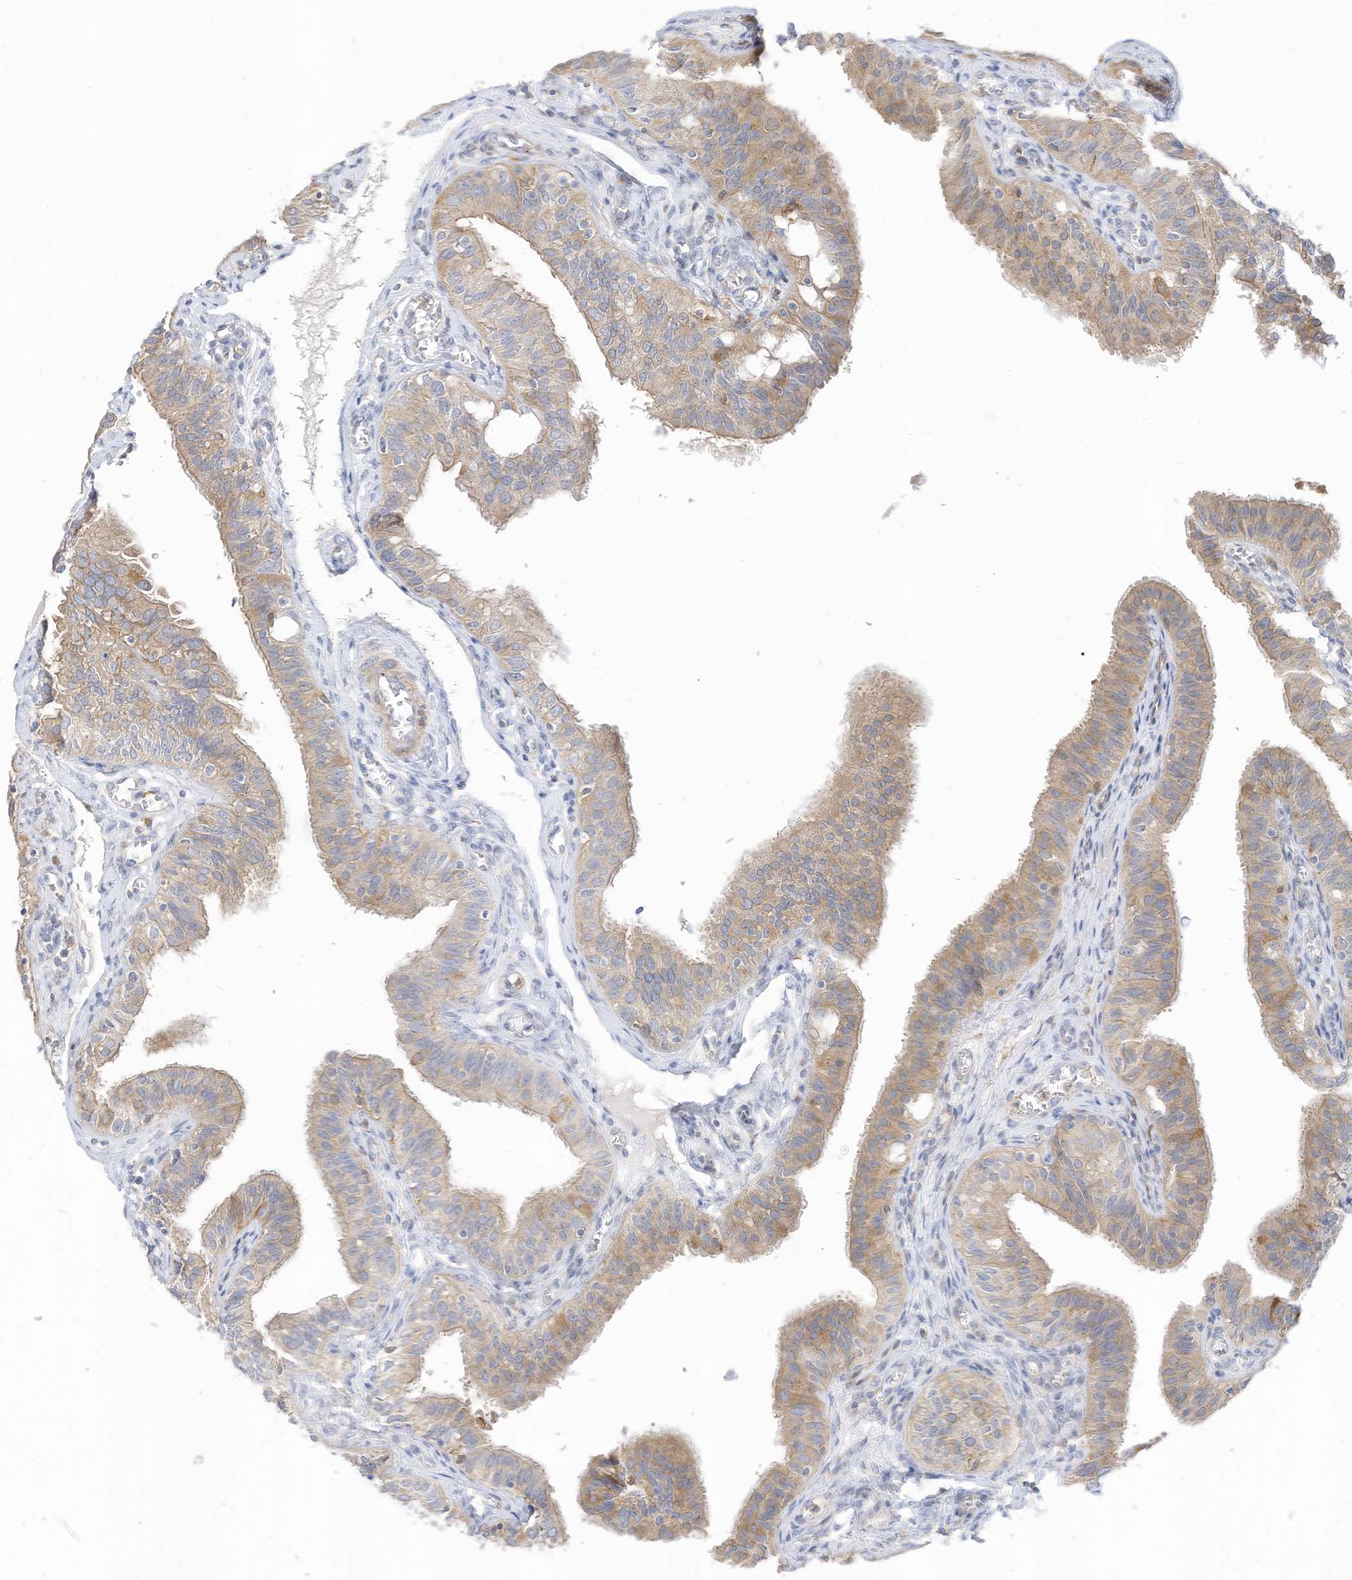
{"staining": {"intensity": "weak", "quantity": "25%-75%", "location": "cytoplasmic/membranous"}, "tissue": "fallopian tube", "cell_type": "Glandular cells", "image_type": "normal", "snomed": [{"axis": "morphology", "description": "Normal tissue, NOS"}, {"axis": "topography", "description": "Fallopian tube"}, {"axis": "topography", "description": "Ovary"}], "caption": "Approximately 25%-75% of glandular cells in benign human fallopian tube reveal weak cytoplasmic/membranous protein positivity as visualized by brown immunohistochemical staining.", "gene": "ATP13A1", "patient": {"sex": "female", "age": 42}}